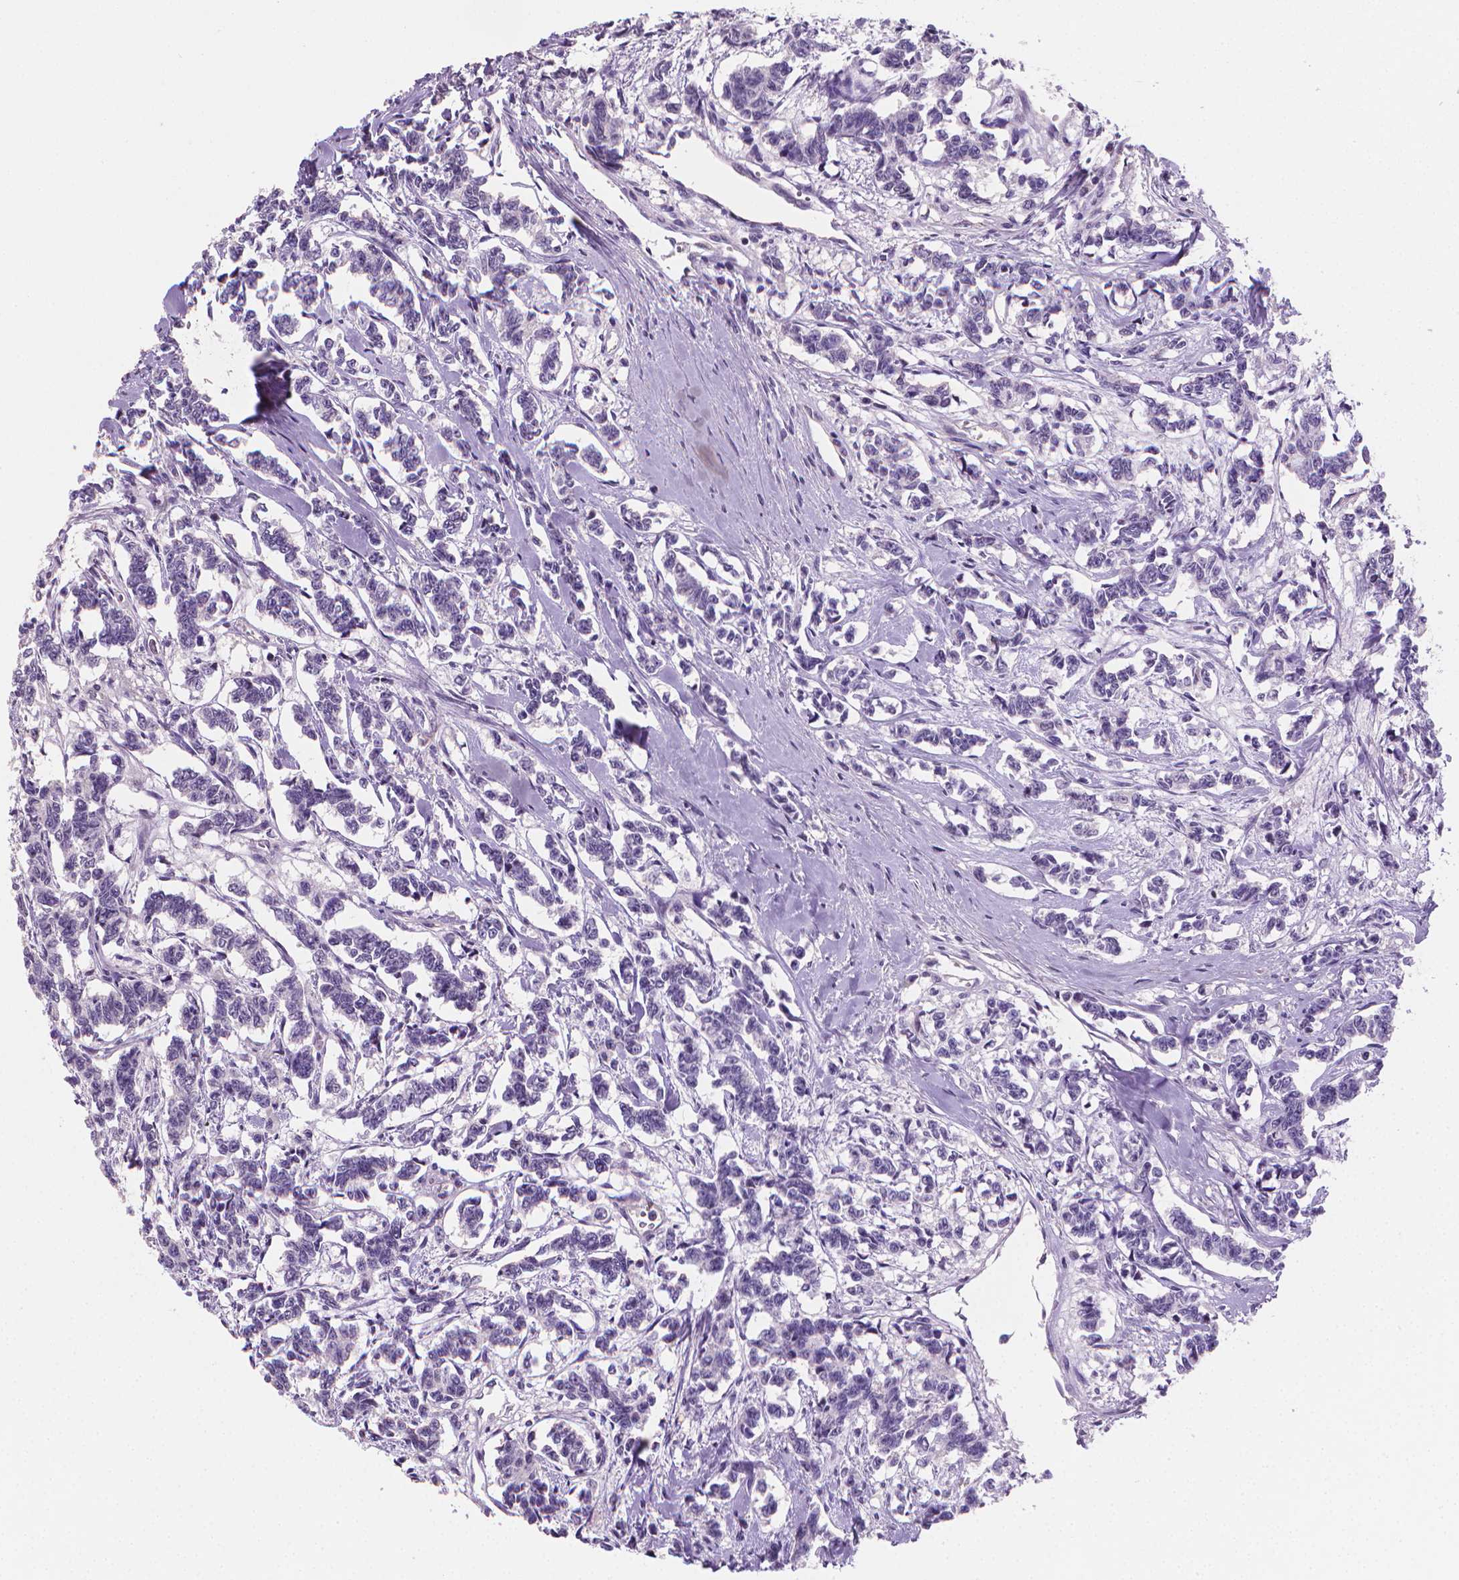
{"staining": {"intensity": "negative", "quantity": "none", "location": "none"}, "tissue": "carcinoid", "cell_type": "Tumor cells", "image_type": "cancer", "snomed": [{"axis": "morphology", "description": "Carcinoid, malignant, NOS"}, {"axis": "topography", "description": "Kidney"}], "caption": "Tumor cells show no significant staining in carcinoid.", "gene": "CLXN", "patient": {"sex": "female", "age": 41}}